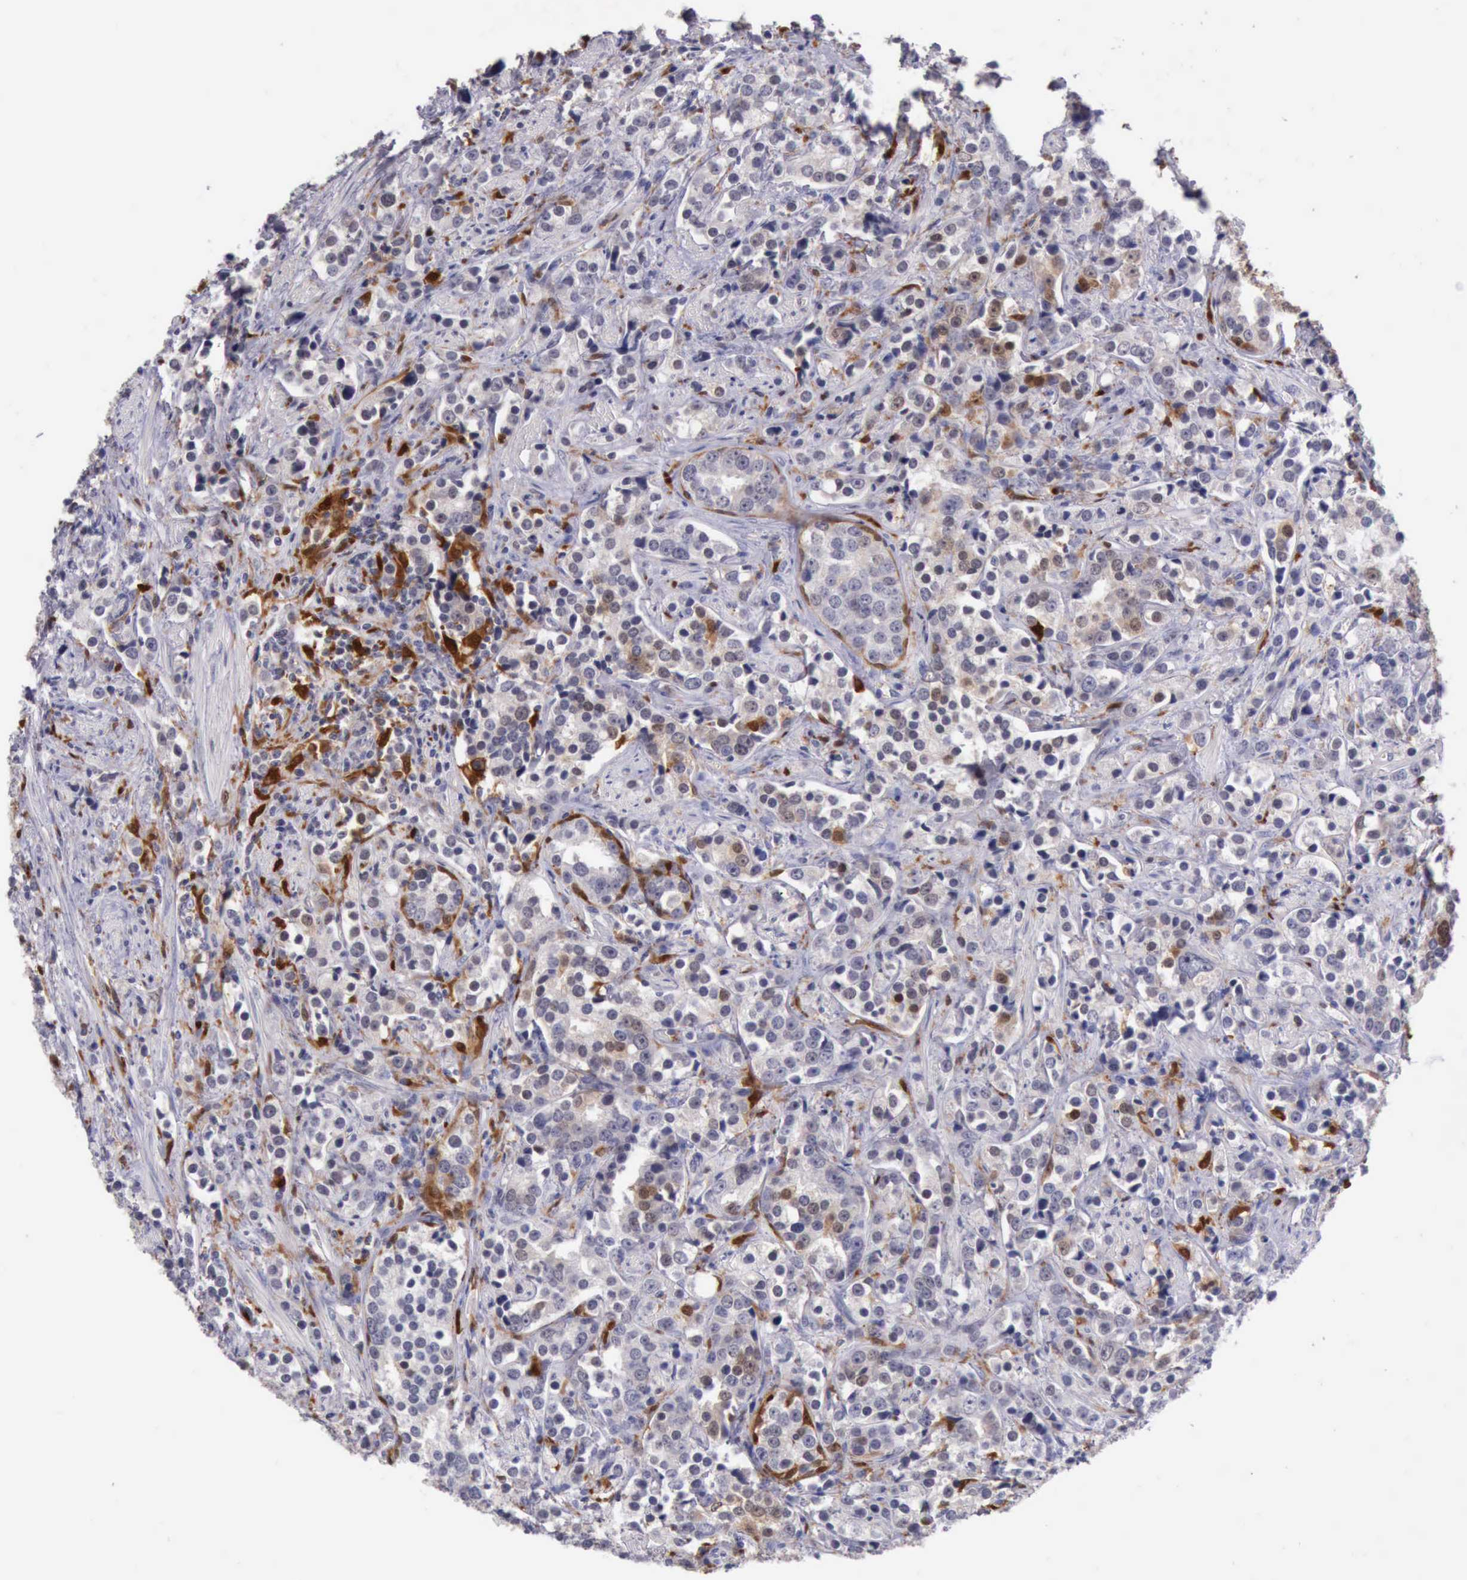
{"staining": {"intensity": "negative", "quantity": "none", "location": "none"}, "tissue": "prostate cancer", "cell_type": "Tumor cells", "image_type": "cancer", "snomed": [{"axis": "morphology", "description": "Adenocarcinoma, High grade"}, {"axis": "topography", "description": "Prostate"}], "caption": "Histopathology image shows no significant protein positivity in tumor cells of prostate adenocarcinoma (high-grade).", "gene": "CSTA", "patient": {"sex": "male", "age": 71}}